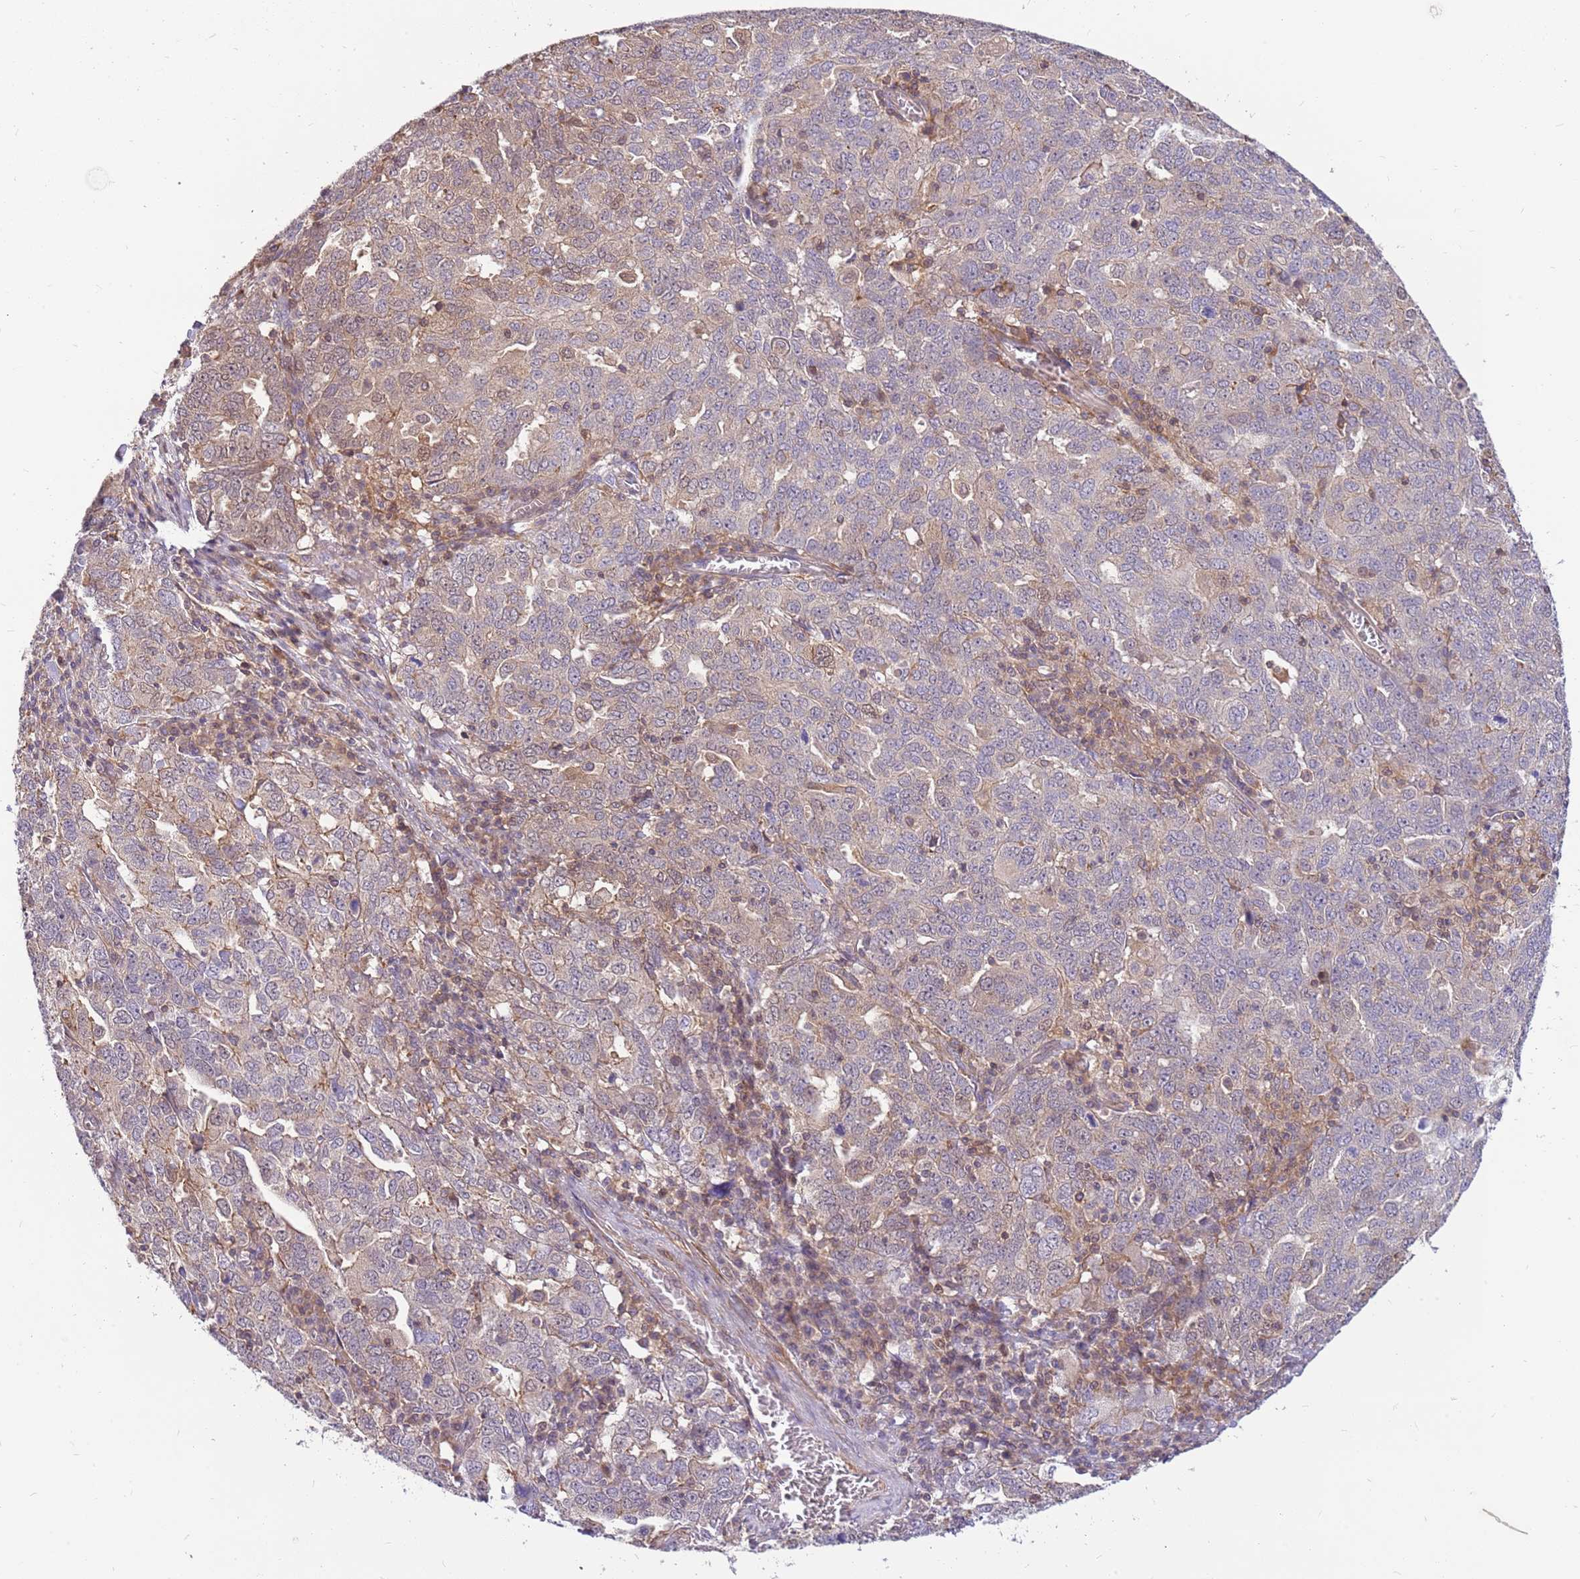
{"staining": {"intensity": "weak", "quantity": "<25%", "location": "cytoplasmic/membranous"}, "tissue": "ovarian cancer", "cell_type": "Tumor cells", "image_type": "cancer", "snomed": [{"axis": "morphology", "description": "Carcinoma, endometroid"}, {"axis": "topography", "description": "Ovary"}], "caption": "An IHC micrograph of ovarian cancer is shown. There is no staining in tumor cells of ovarian cancer.", "gene": "MVD", "patient": {"sex": "female", "age": 62}}